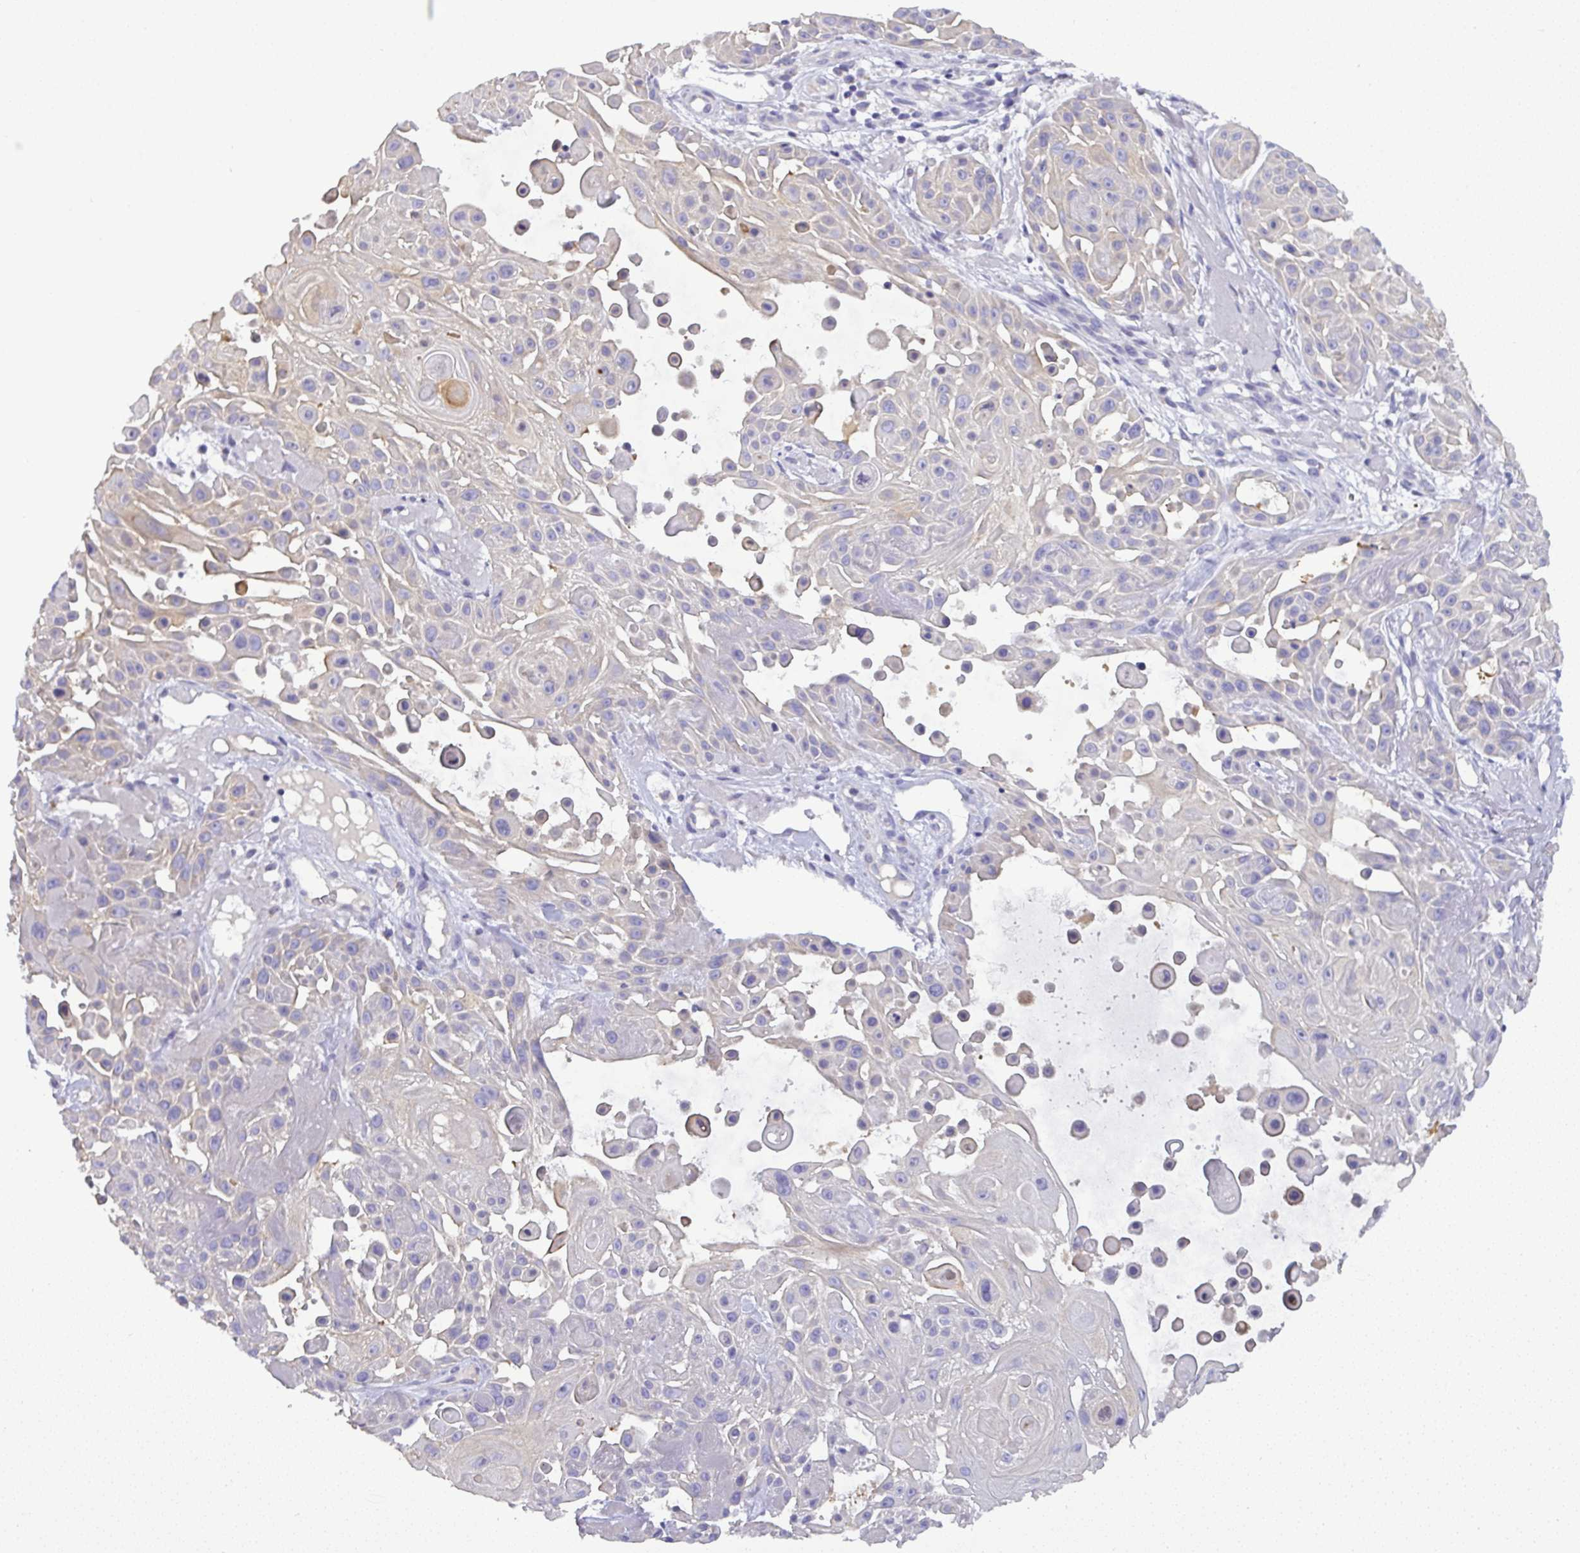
{"staining": {"intensity": "weak", "quantity": "<25%", "location": "cytoplasmic/membranous"}, "tissue": "skin cancer", "cell_type": "Tumor cells", "image_type": "cancer", "snomed": [{"axis": "morphology", "description": "Squamous cell carcinoma, NOS"}, {"axis": "topography", "description": "Skin"}], "caption": "IHC of human squamous cell carcinoma (skin) shows no staining in tumor cells.", "gene": "ST8SIA2", "patient": {"sex": "male", "age": 91}}